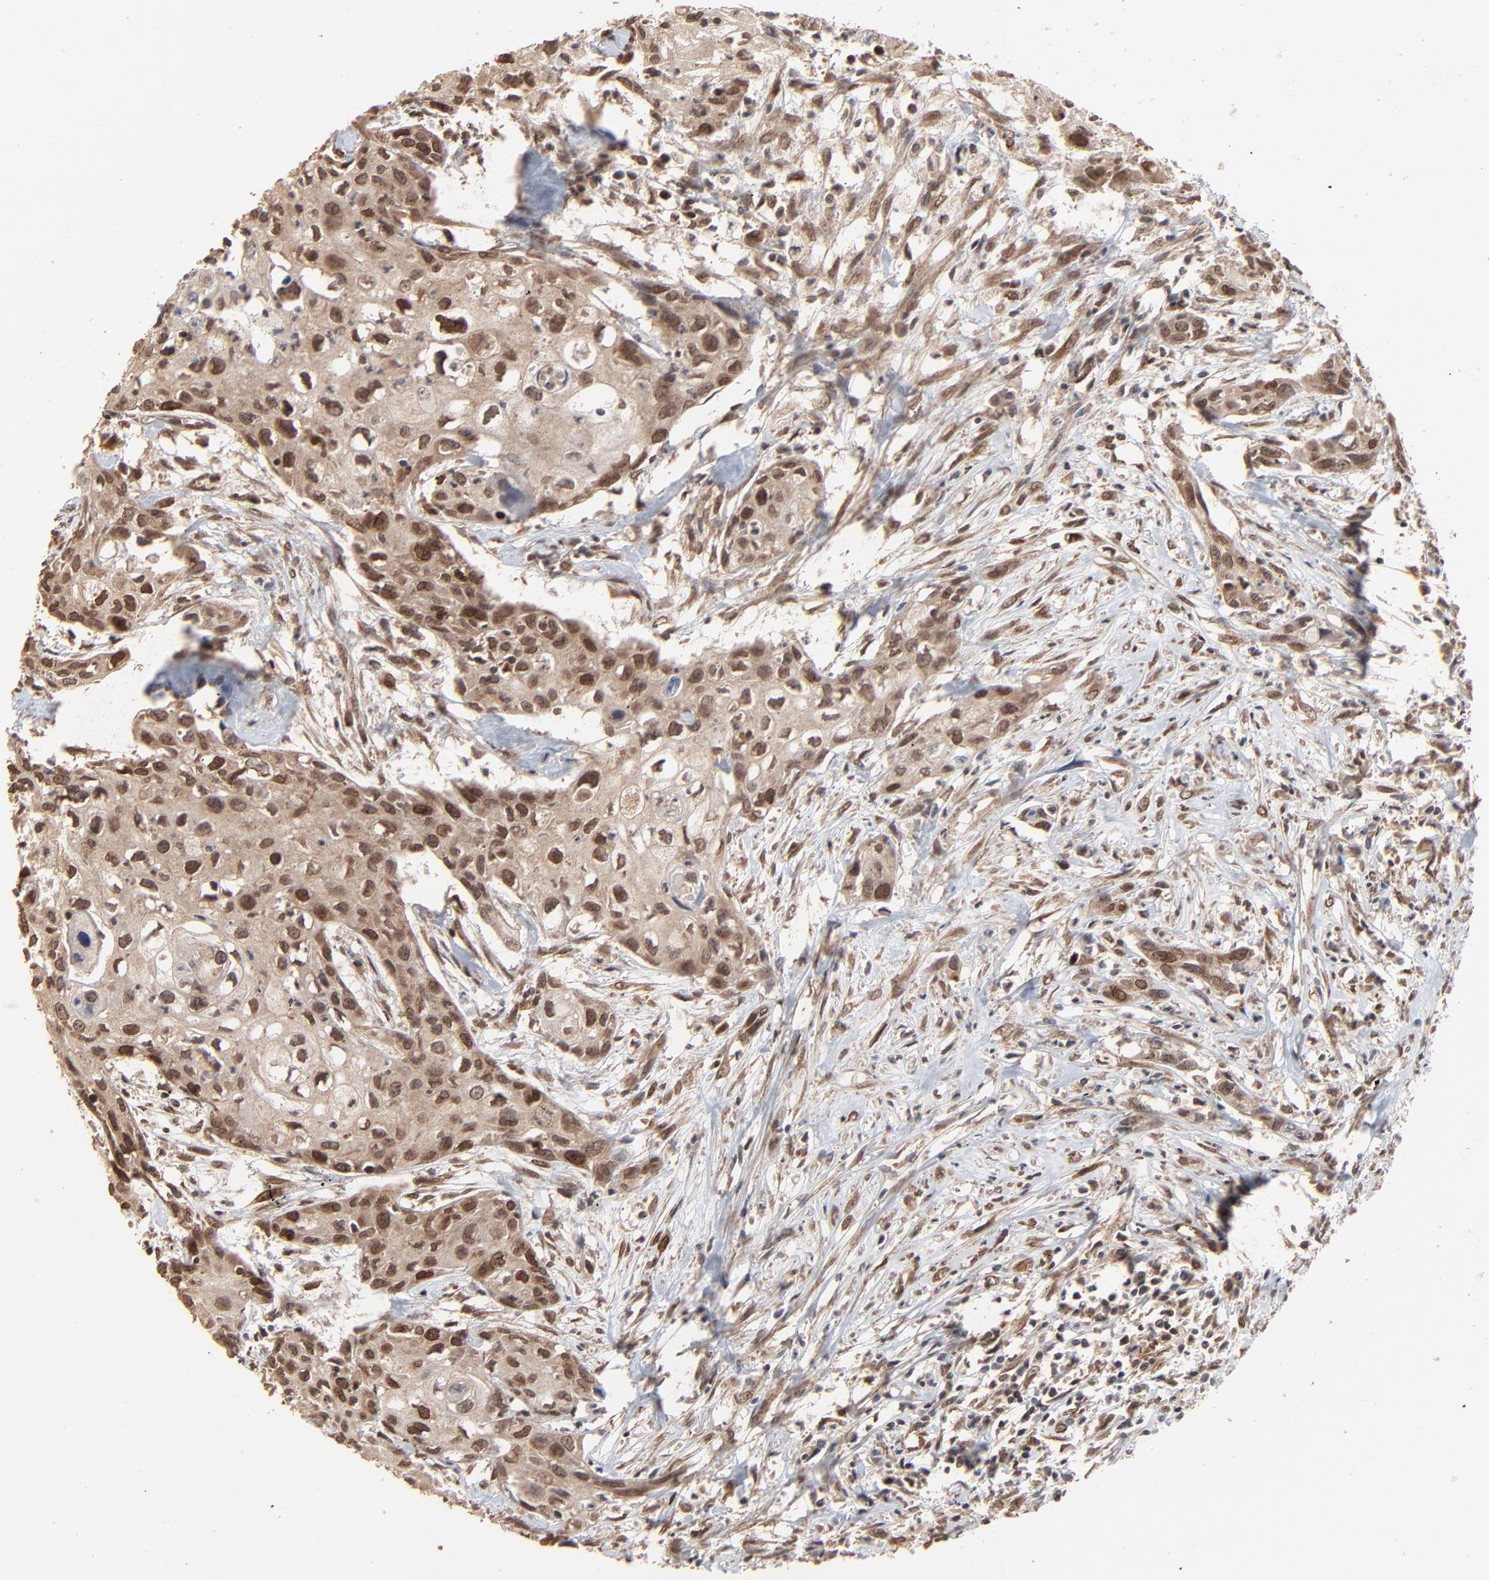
{"staining": {"intensity": "moderate", "quantity": ">75%", "location": "cytoplasmic/membranous,nuclear"}, "tissue": "urothelial cancer", "cell_type": "Tumor cells", "image_type": "cancer", "snomed": [{"axis": "morphology", "description": "Urothelial carcinoma, High grade"}, {"axis": "topography", "description": "Urinary bladder"}], "caption": "The immunohistochemical stain labels moderate cytoplasmic/membranous and nuclear expression in tumor cells of urothelial cancer tissue.", "gene": "FAM227A", "patient": {"sex": "male", "age": 54}}